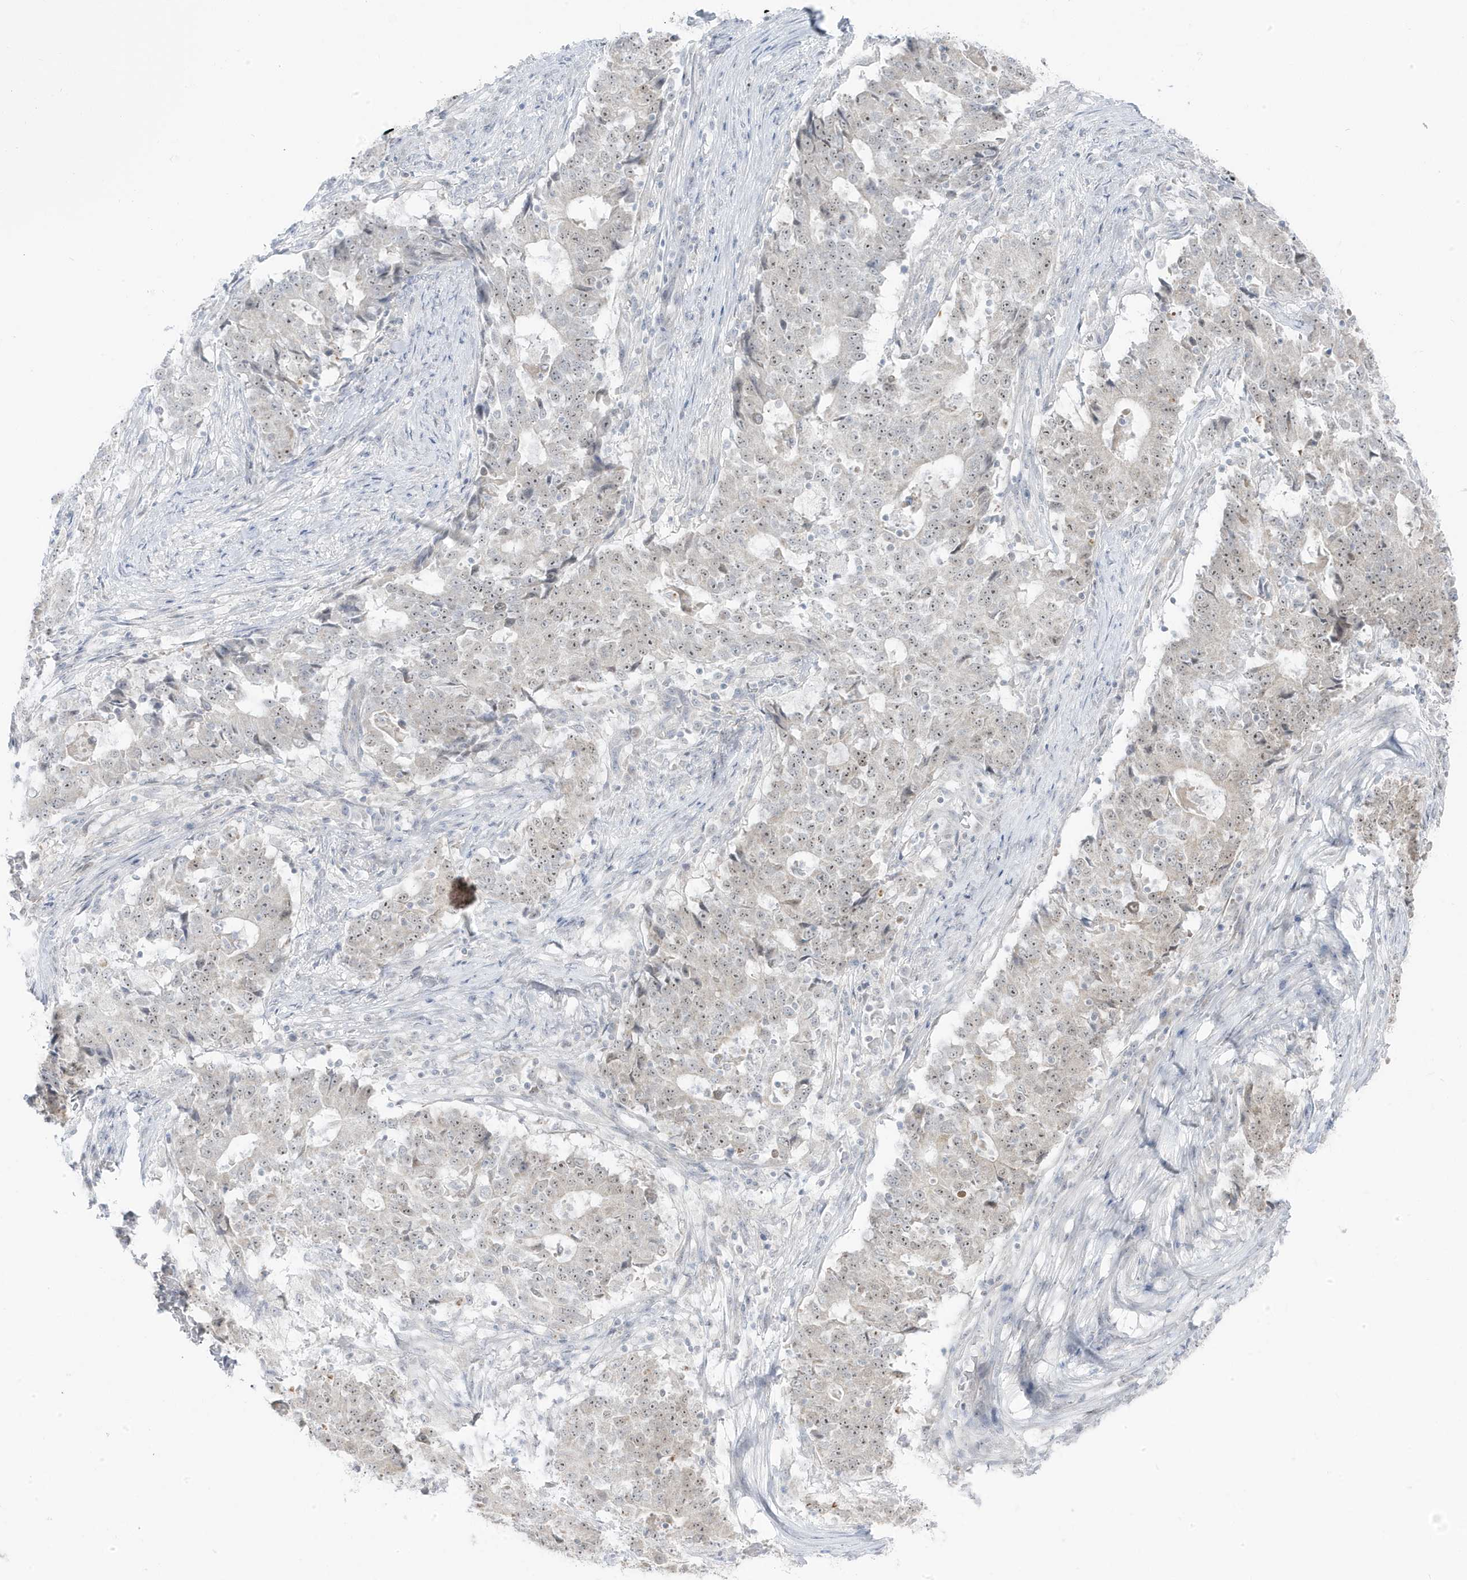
{"staining": {"intensity": "weak", "quantity": "25%-75%", "location": "nuclear"}, "tissue": "stomach cancer", "cell_type": "Tumor cells", "image_type": "cancer", "snomed": [{"axis": "morphology", "description": "Adenocarcinoma, NOS"}, {"axis": "topography", "description": "Stomach"}], "caption": "This micrograph demonstrates immunohistochemistry (IHC) staining of human stomach adenocarcinoma, with low weak nuclear positivity in approximately 25%-75% of tumor cells.", "gene": "TSEN15", "patient": {"sex": "male", "age": 59}}